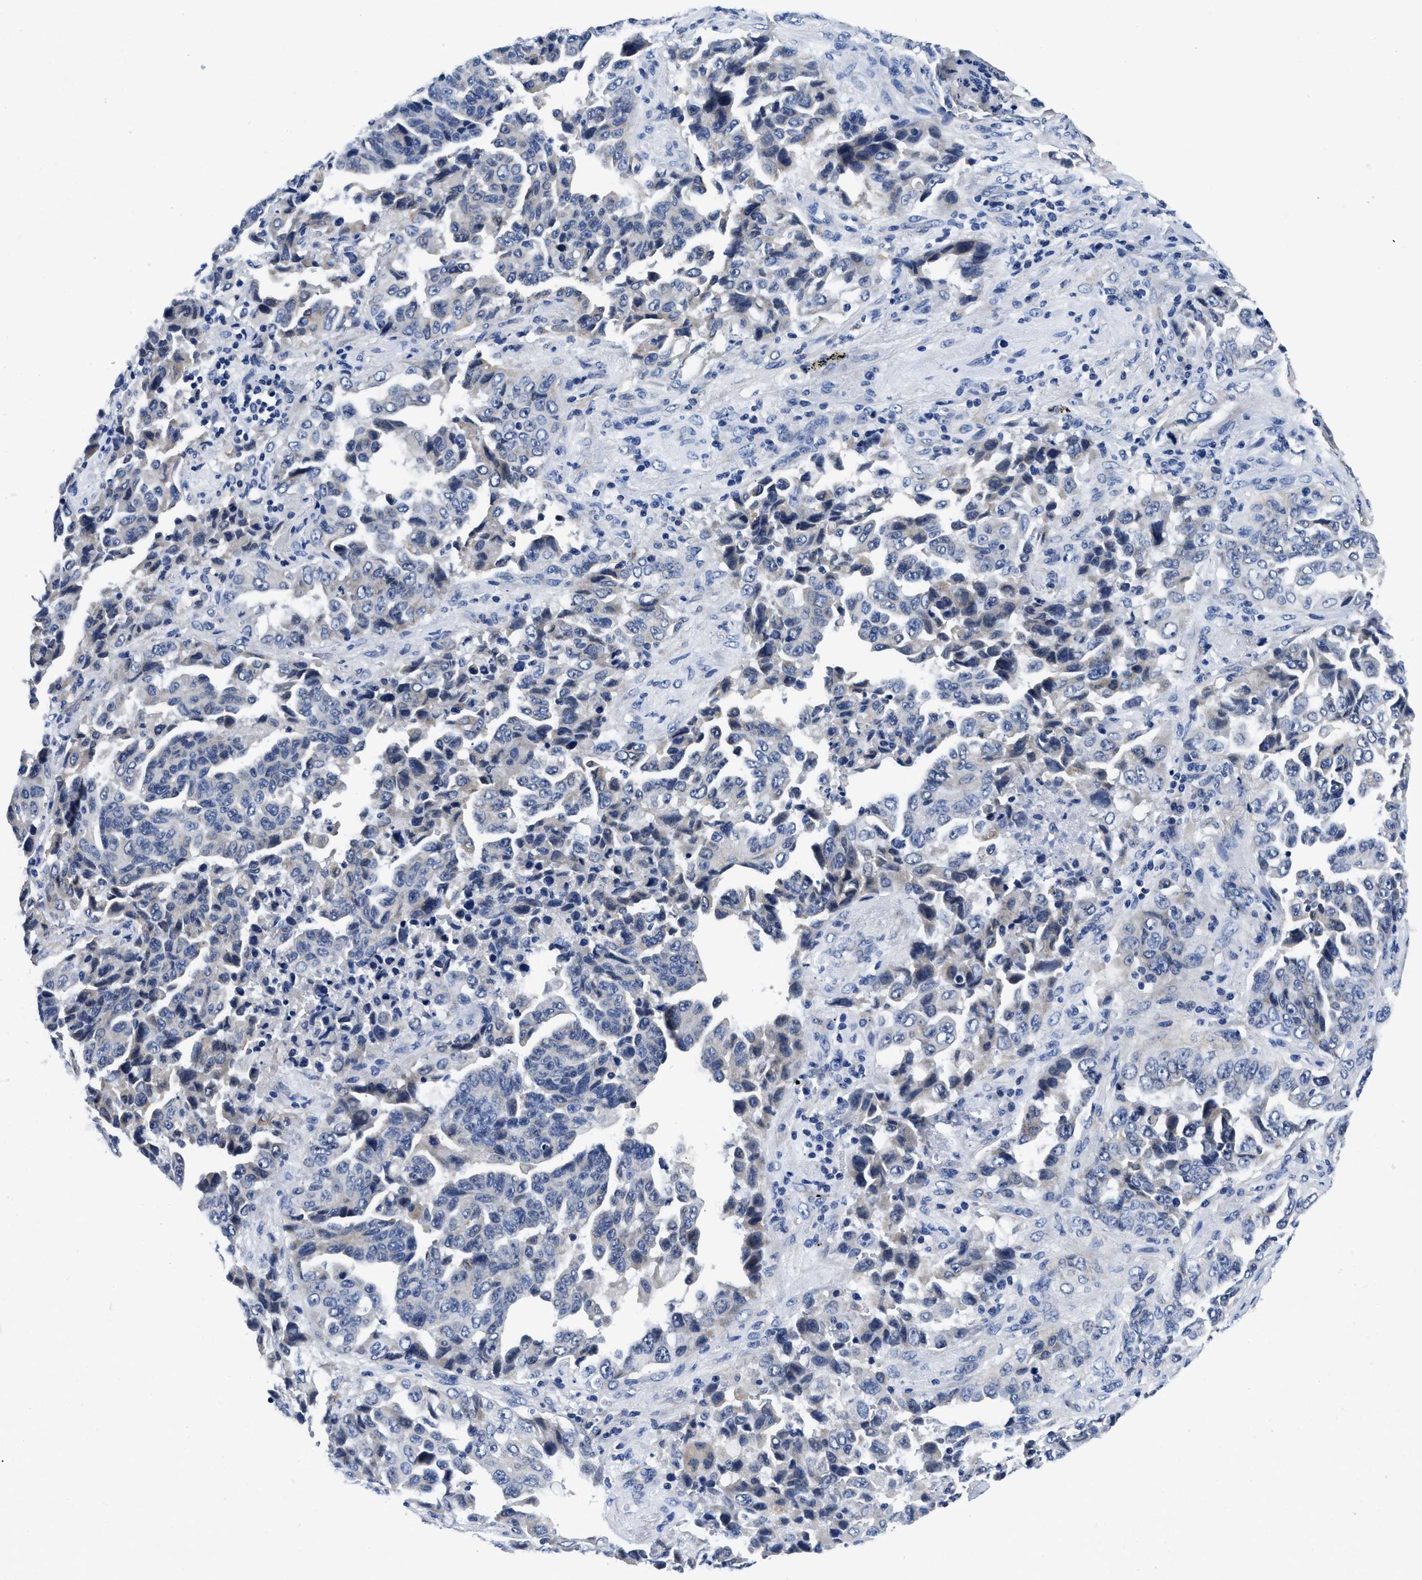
{"staining": {"intensity": "negative", "quantity": "none", "location": "none"}, "tissue": "lung cancer", "cell_type": "Tumor cells", "image_type": "cancer", "snomed": [{"axis": "morphology", "description": "Adenocarcinoma, NOS"}, {"axis": "topography", "description": "Lung"}], "caption": "Immunohistochemical staining of lung adenocarcinoma reveals no significant staining in tumor cells.", "gene": "SLC35F1", "patient": {"sex": "female", "age": 51}}